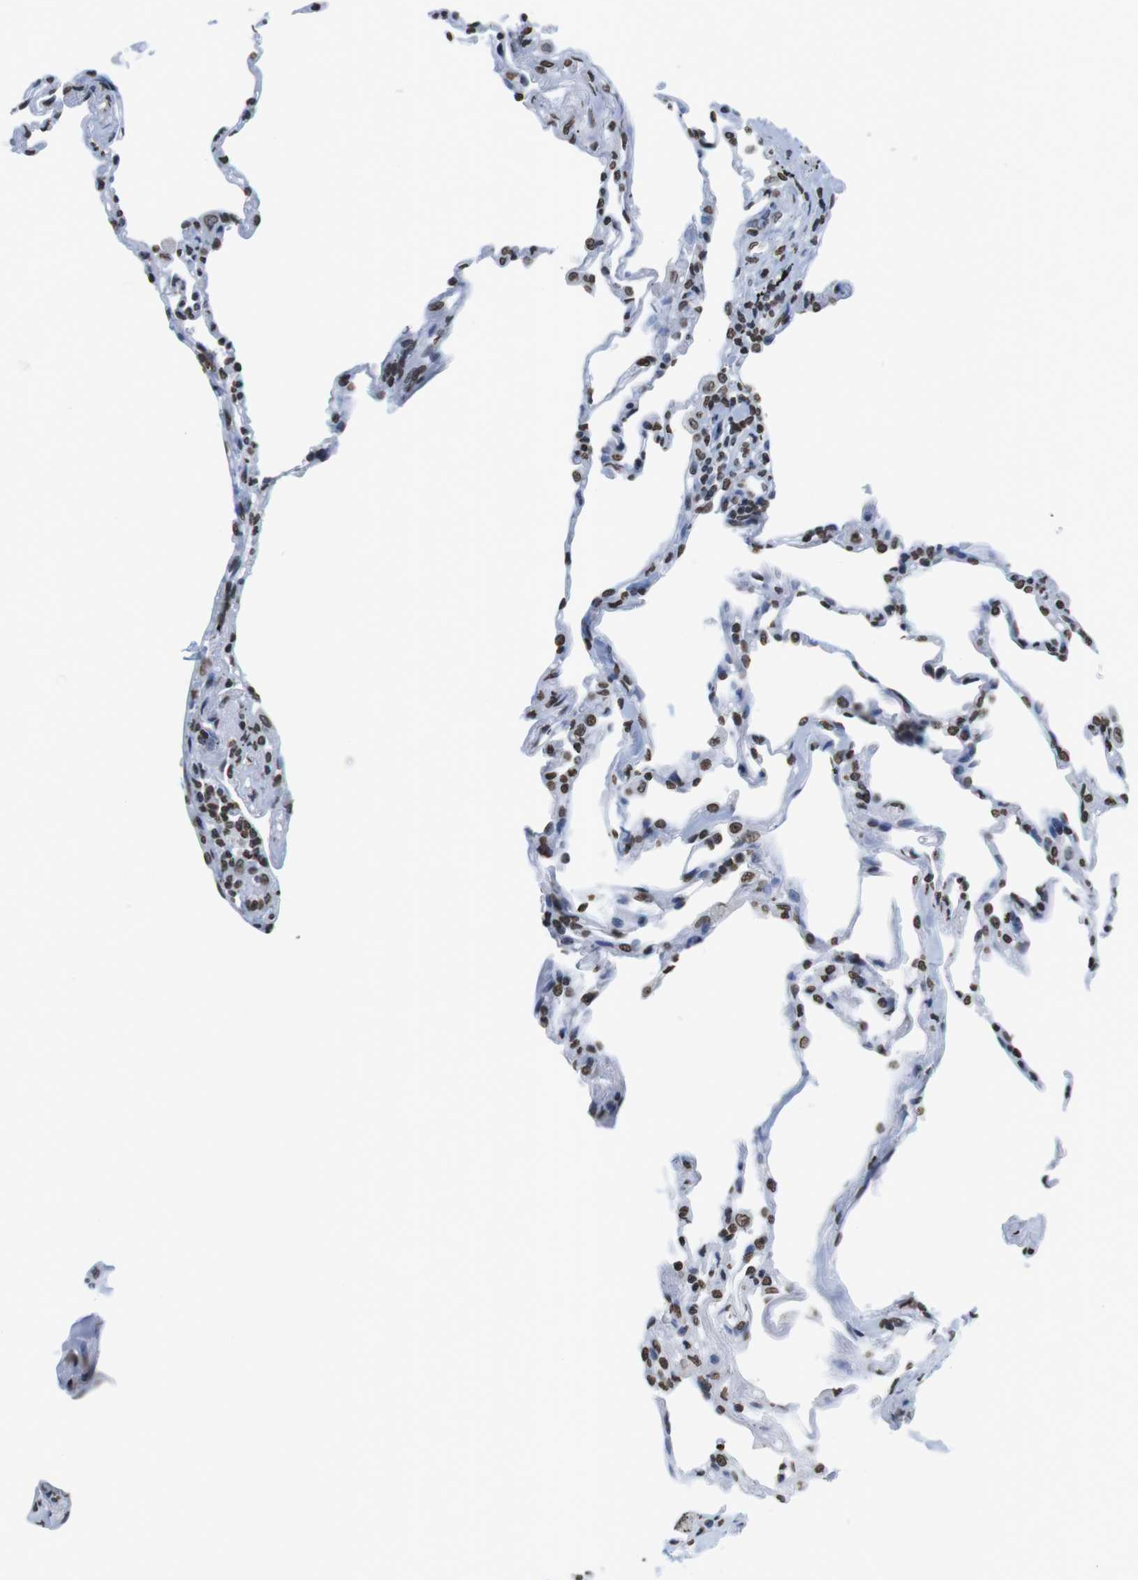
{"staining": {"intensity": "strong", "quantity": ">75%", "location": "nuclear"}, "tissue": "lung", "cell_type": "Alveolar cells", "image_type": "normal", "snomed": [{"axis": "morphology", "description": "Normal tissue, NOS"}, {"axis": "topography", "description": "Lung"}], "caption": "A high amount of strong nuclear expression is appreciated in about >75% of alveolar cells in unremarkable lung.", "gene": "BSX", "patient": {"sex": "male", "age": 59}}